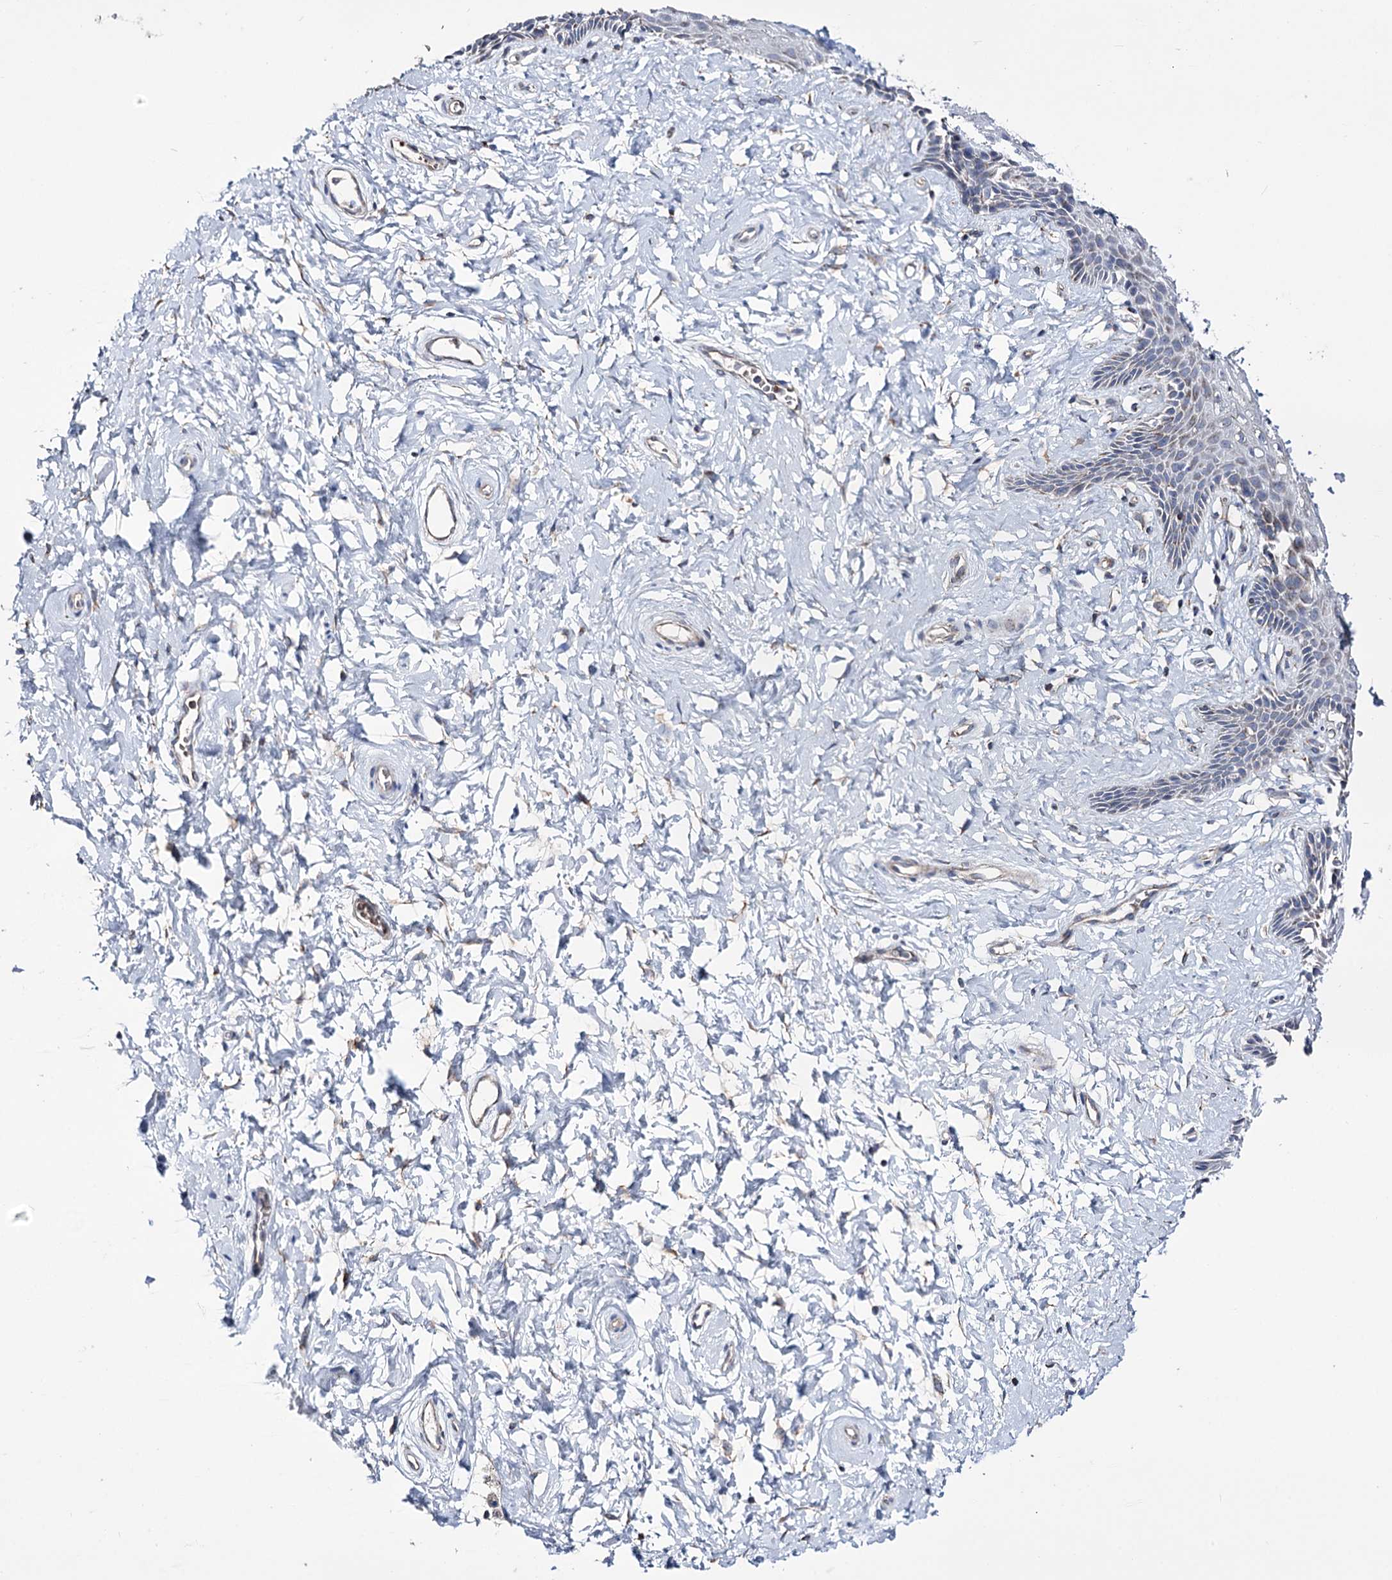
{"staining": {"intensity": "moderate", "quantity": "<25%", "location": "cytoplasmic/membranous"}, "tissue": "vagina", "cell_type": "Squamous epithelial cells", "image_type": "normal", "snomed": [{"axis": "morphology", "description": "Normal tissue, NOS"}, {"axis": "topography", "description": "Vagina"}, {"axis": "topography", "description": "Cervix"}], "caption": "Squamous epithelial cells show low levels of moderate cytoplasmic/membranous positivity in about <25% of cells in normal human vagina. The staining is performed using DAB (3,3'-diaminobenzidine) brown chromogen to label protein expression. The nuclei are counter-stained blue using hematoxylin.", "gene": "OSBPL5", "patient": {"sex": "female", "age": 40}}